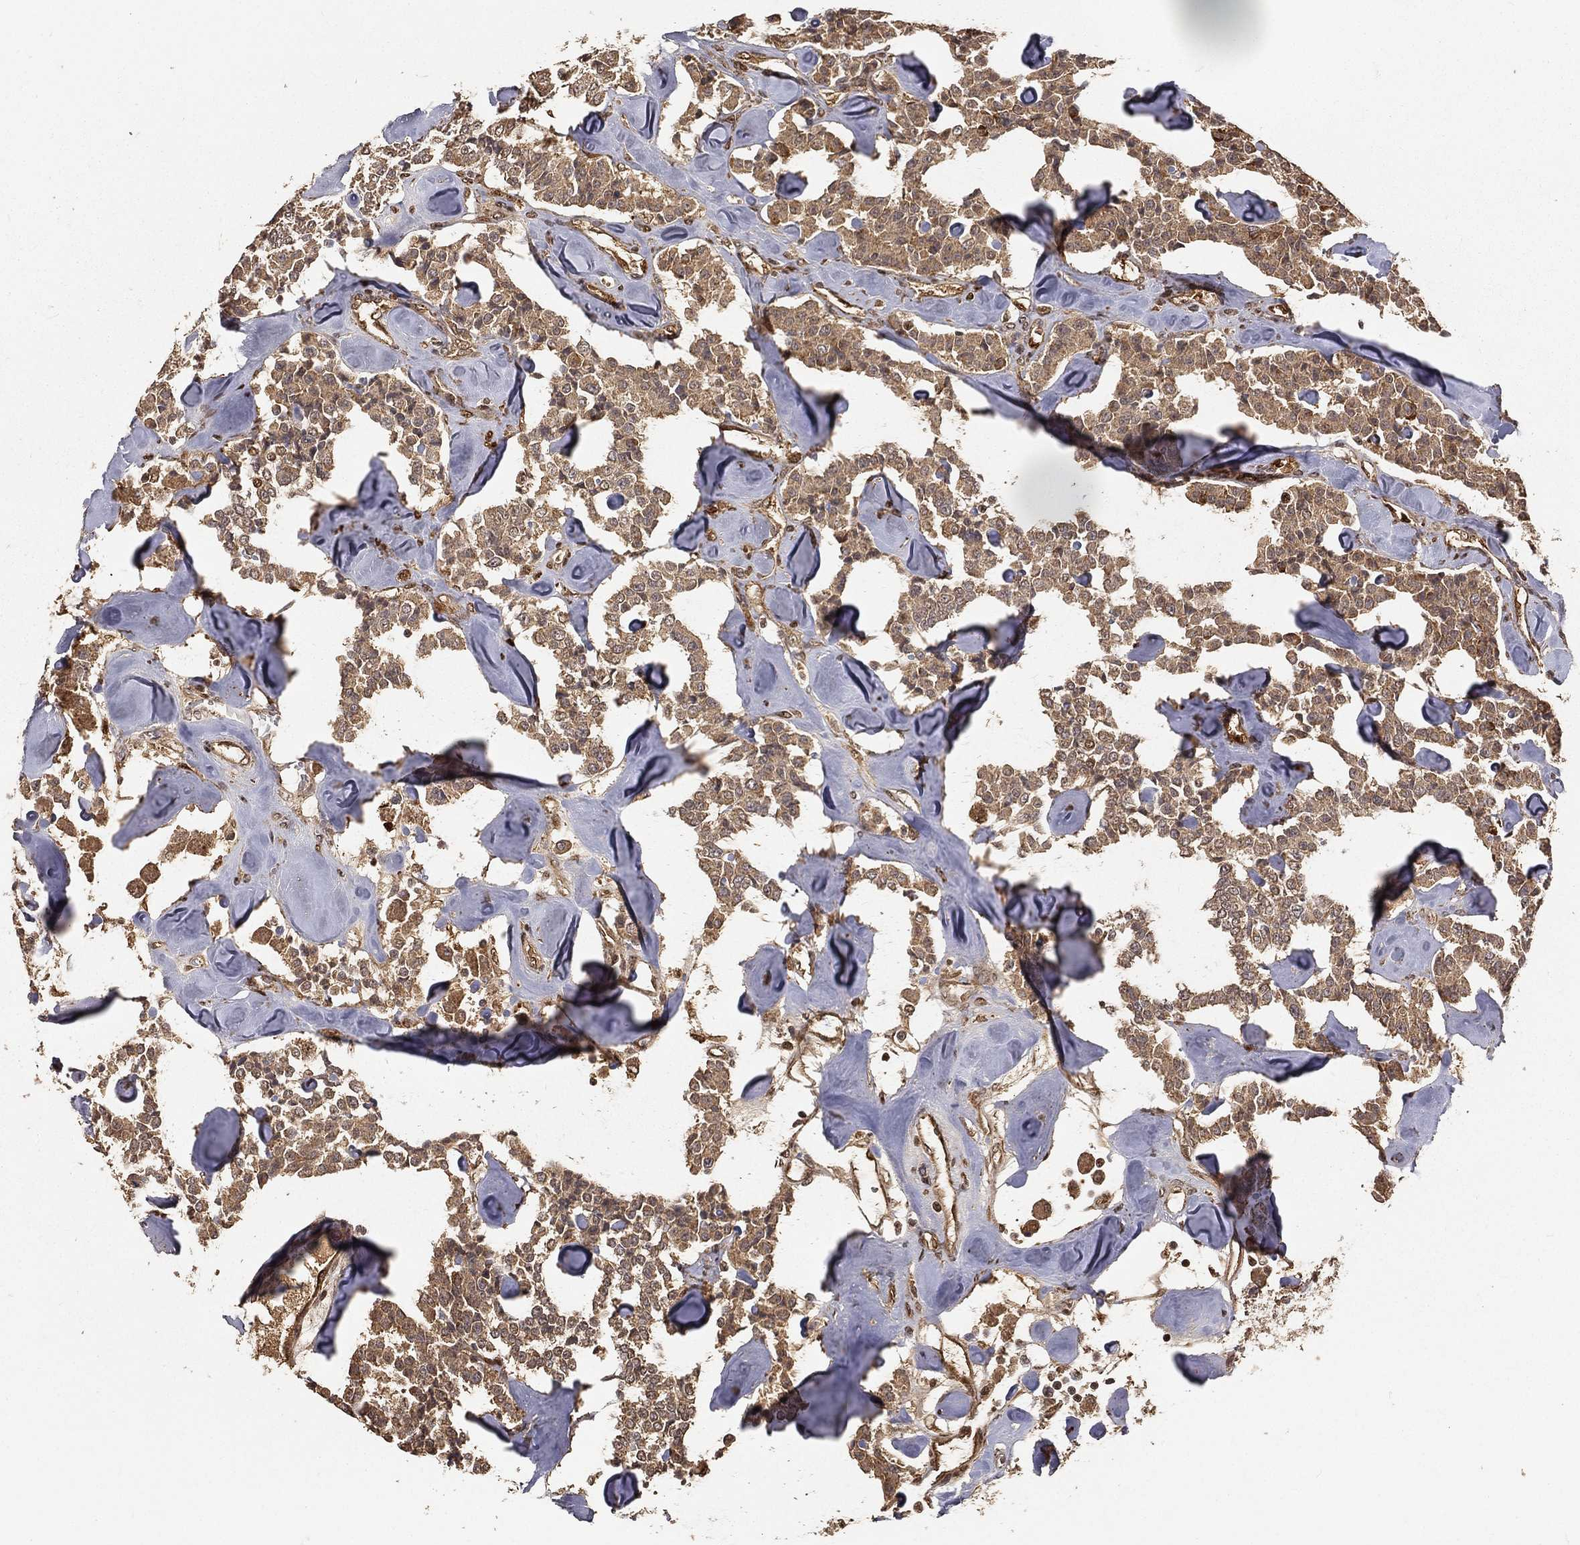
{"staining": {"intensity": "weak", "quantity": ">75%", "location": "cytoplasmic/membranous"}, "tissue": "carcinoid", "cell_type": "Tumor cells", "image_type": "cancer", "snomed": [{"axis": "morphology", "description": "Carcinoid, malignant, NOS"}, {"axis": "topography", "description": "Pancreas"}], "caption": "IHC (DAB (3,3'-diaminobenzidine)) staining of human carcinoid demonstrates weak cytoplasmic/membranous protein staining in about >75% of tumor cells.", "gene": "MAPK1", "patient": {"sex": "male", "age": 41}}